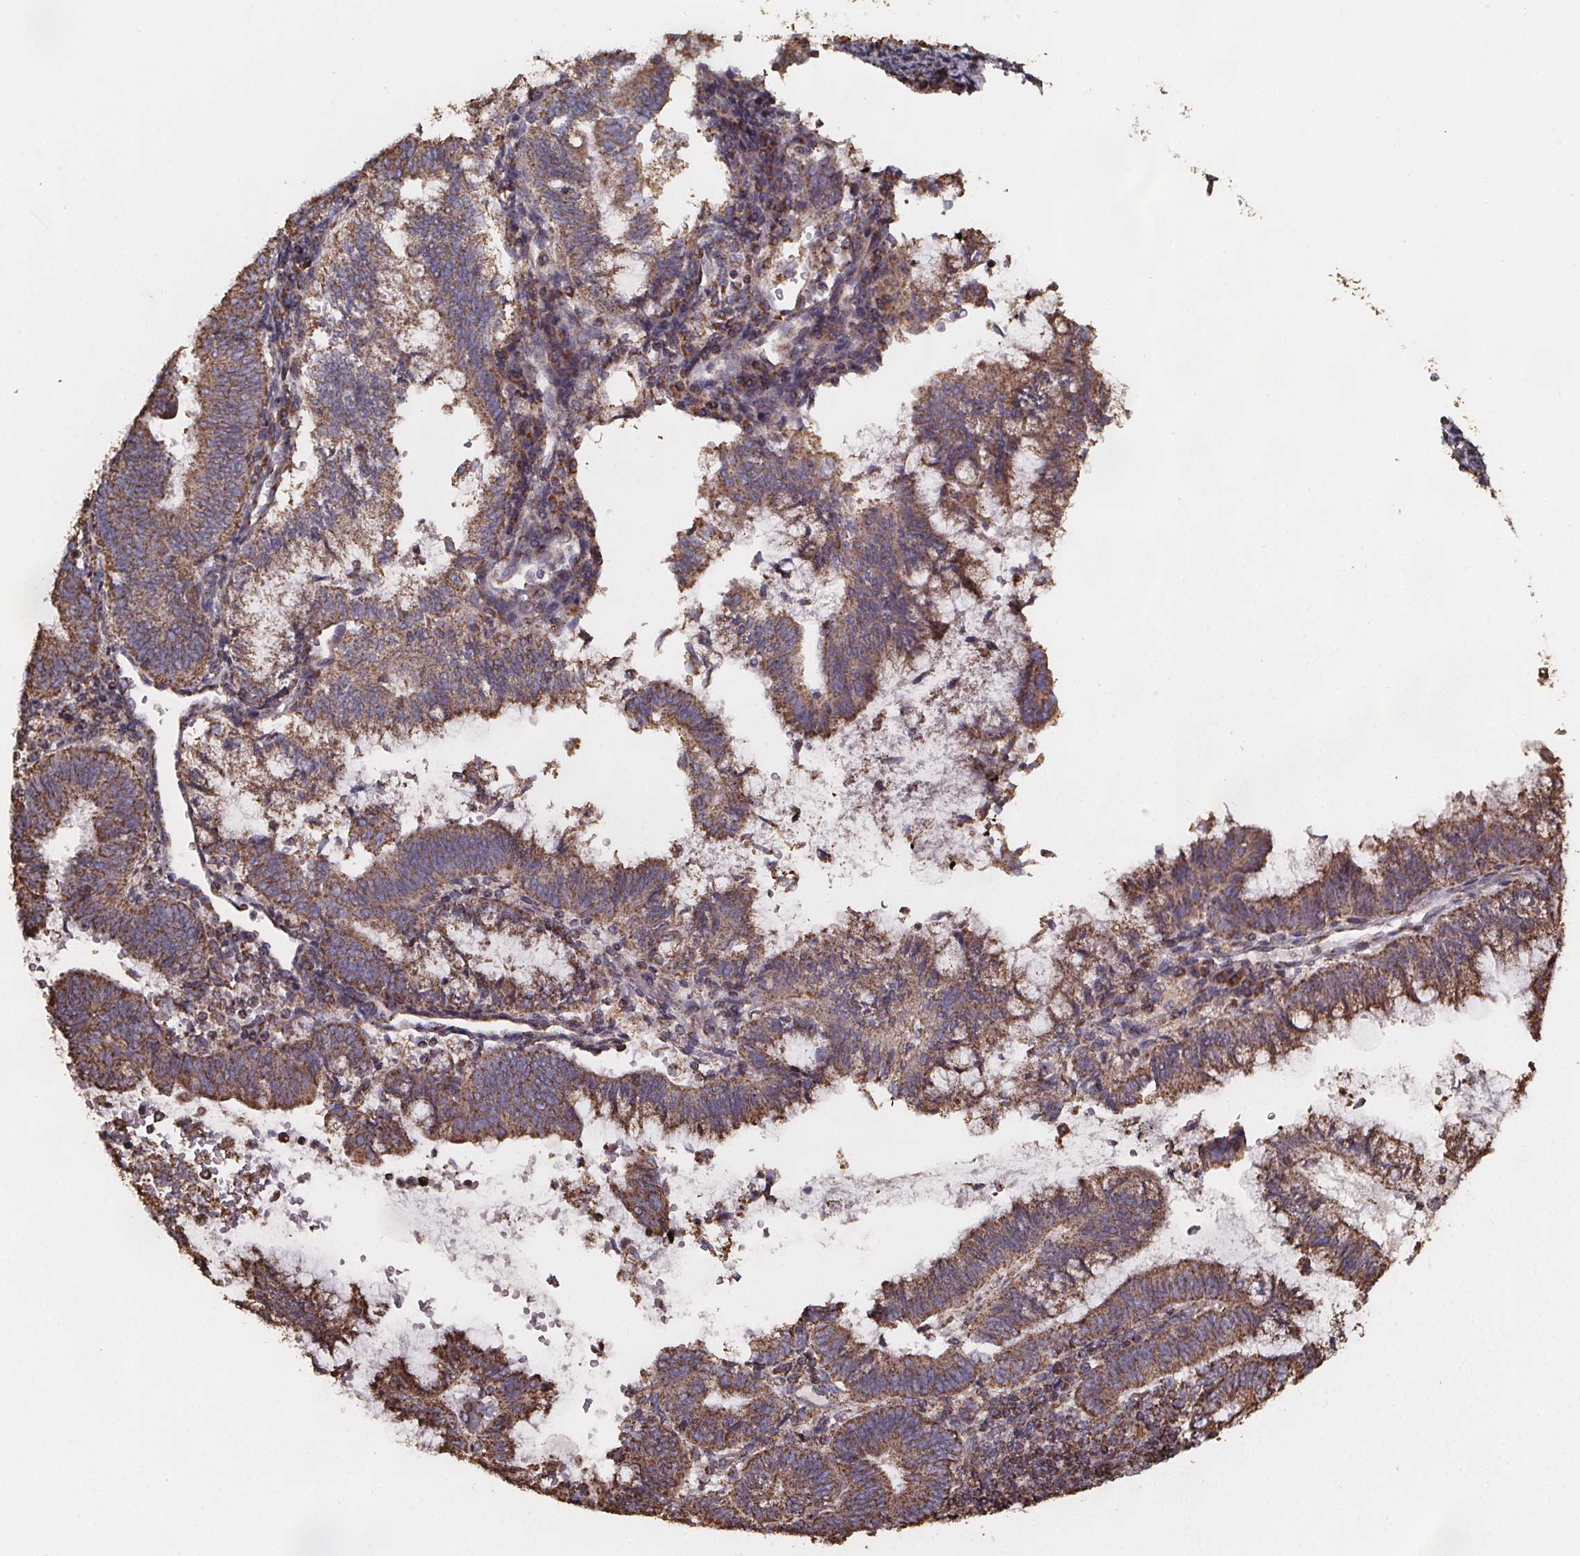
{"staining": {"intensity": "moderate", "quantity": ">75%", "location": "cytoplasmic/membranous"}, "tissue": "endometrial cancer", "cell_type": "Tumor cells", "image_type": "cancer", "snomed": [{"axis": "morphology", "description": "Adenocarcinoma, NOS"}, {"axis": "topography", "description": "Endometrium"}], "caption": "Adenocarcinoma (endometrial) stained with a protein marker exhibits moderate staining in tumor cells.", "gene": "SLC35D2", "patient": {"sex": "female", "age": 65}}